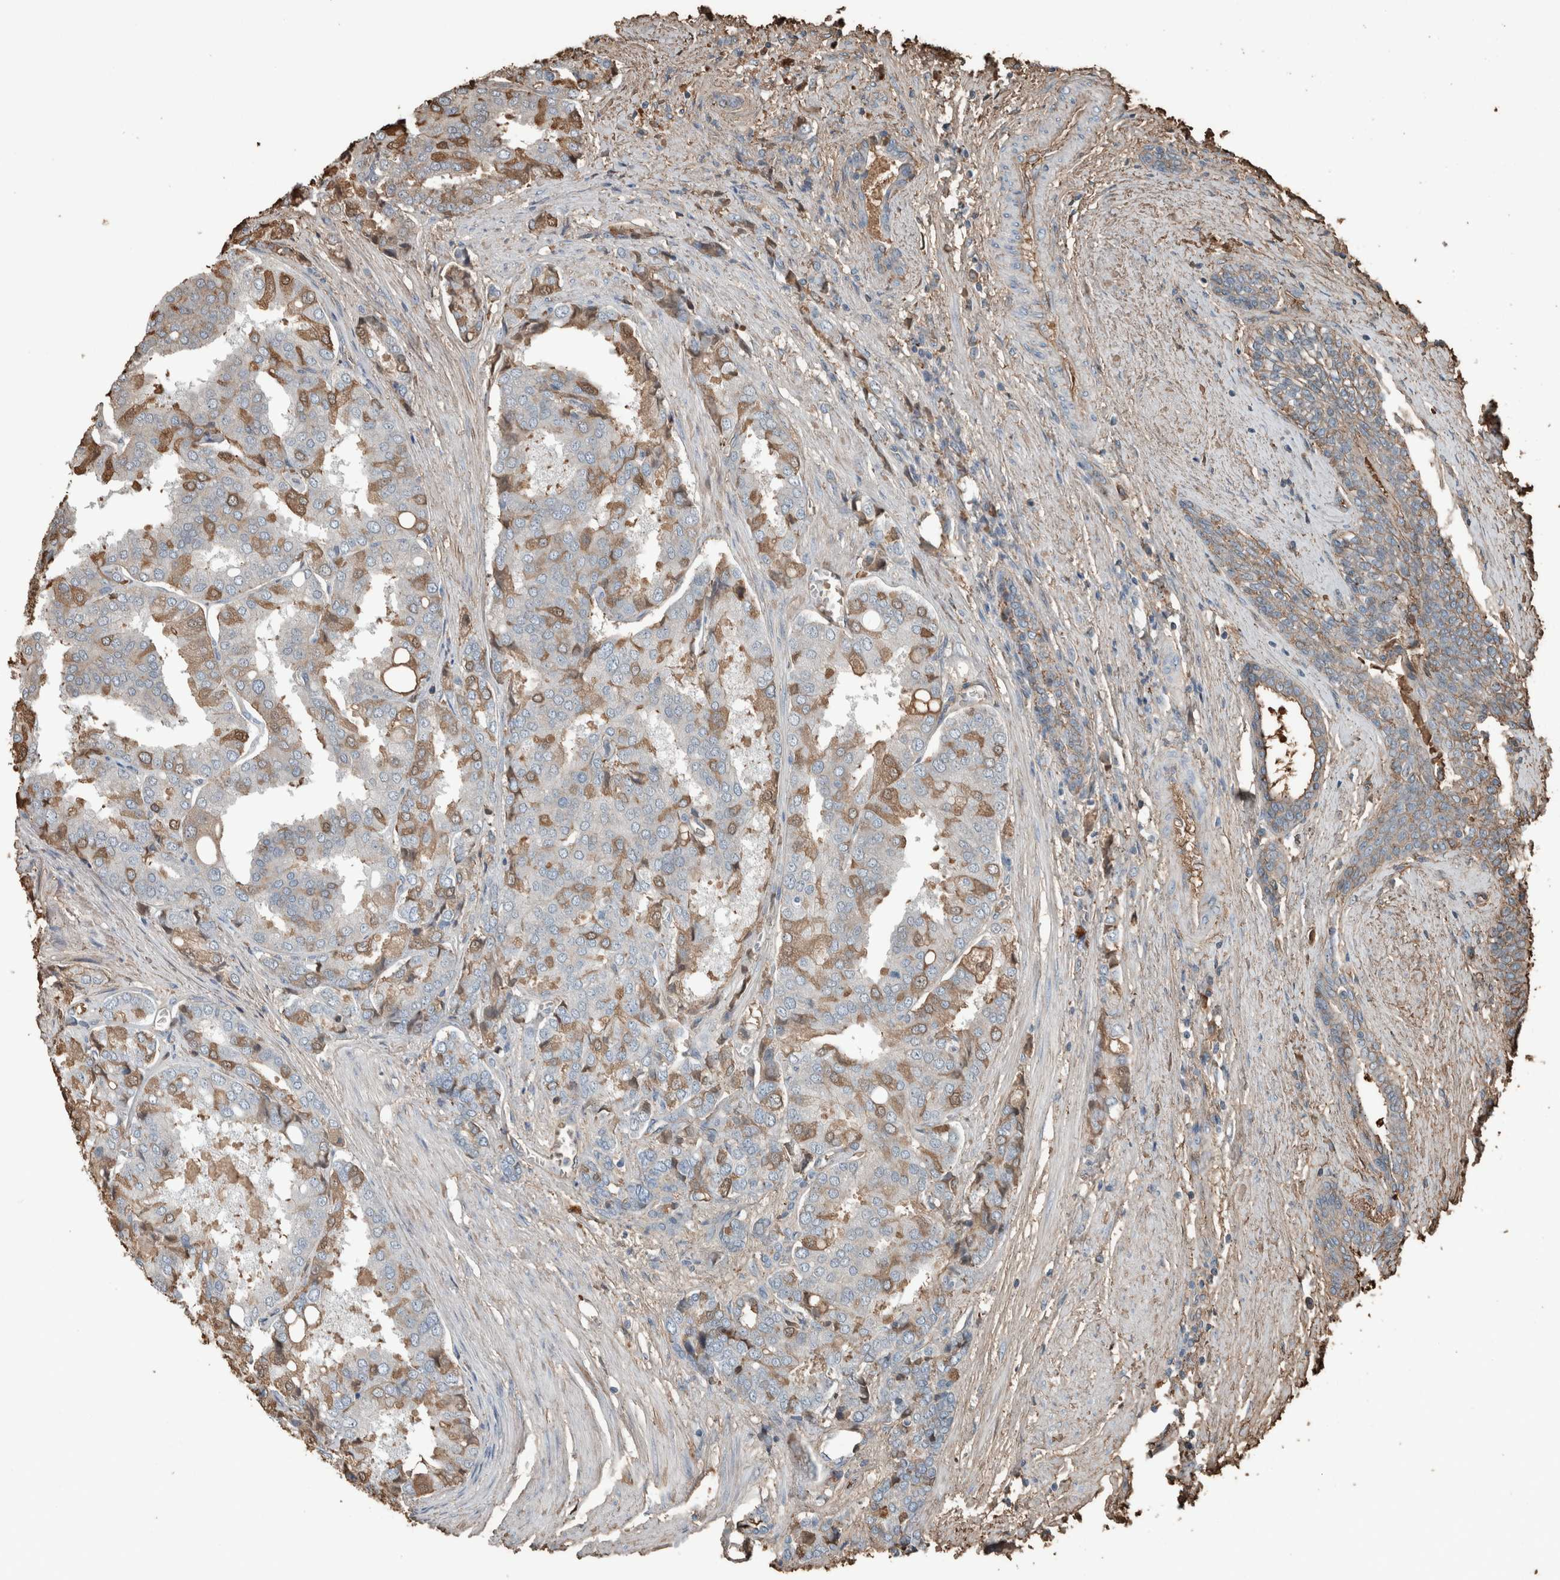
{"staining": {"intensity": "moderate", "quantity": "<25%", "location": "cytoplasmic/membranous"}, "tissue": "prostate cancer", "cell_type": "Tumor cells", "image_type": "cancer", "snomed": [{"axis": "morphology", "description": "Adenocarcinoma, High grade"}, {"axis": "topography", "description": "Prostate"}], "caption": "DAB (3,3'-diaminobenzidine) immunohistochemical staining of prostate cancer (adenocarcinoma (high-grade)) exhibits moderate cytoplasmic/membranous protein expression in about <25% of tumor cells. The protein of interest is stained brown, and the nuclei are stained in blue (DAB IHC with brightfield microscopy, high magnification).", "gene": "USP34", "patient": {"sex": "male", "age": 50}}